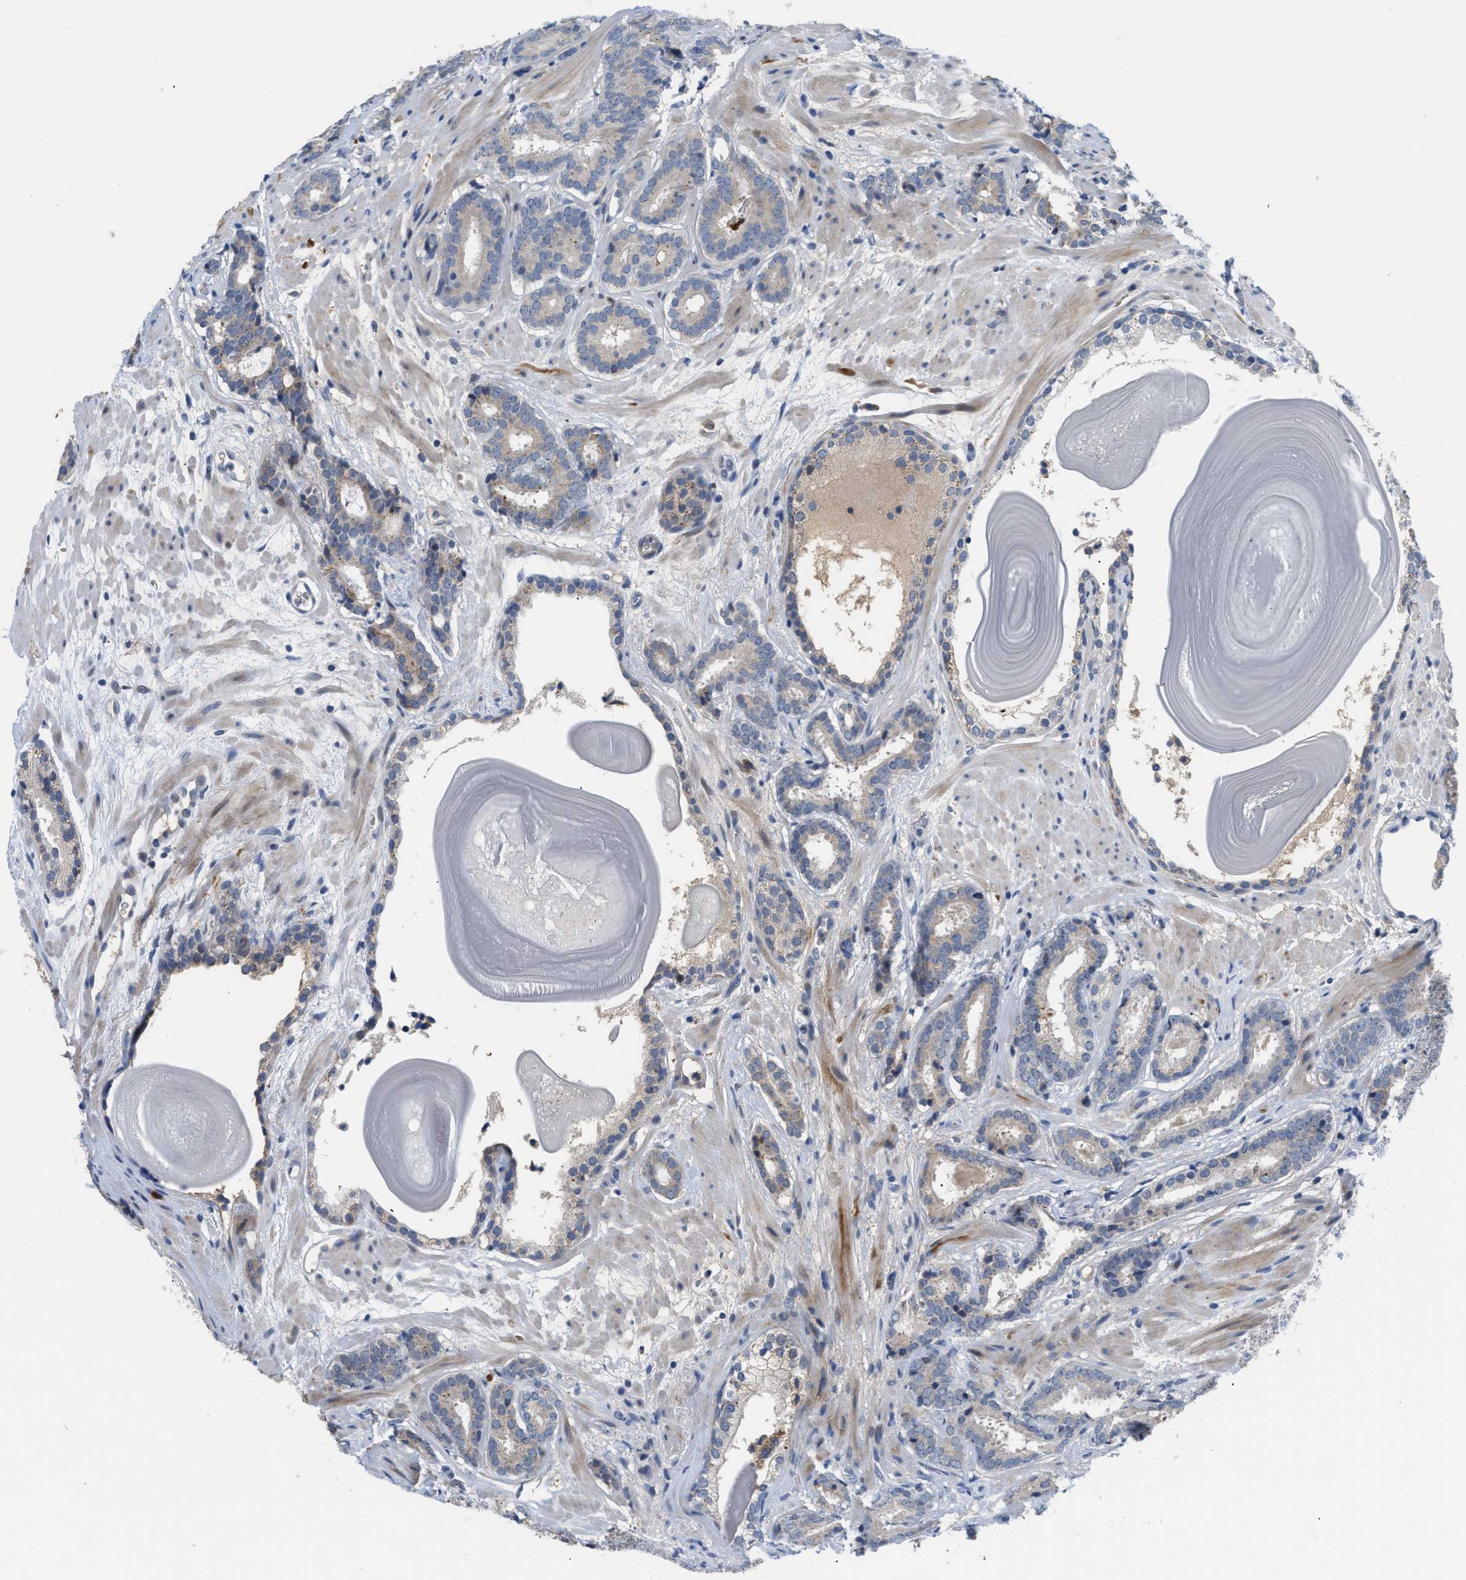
{"staining": {"intensity": "negative", "quantity": "none", "location": "none"}, "tissue": "prostate cancer", "cell_type": "Tumor cells", "image_type": "cancer", "snomed": [{"axis": "morphology", "description": "Adenocarcinoma, Low grade"}, {"axis": "topography", "description": "Prostate"}], "caption": "An image of human prostate cancer is negative for staining in tumor cells.", "gene": "OR9K2", "patient": {"sex": "male", "age": 69}}